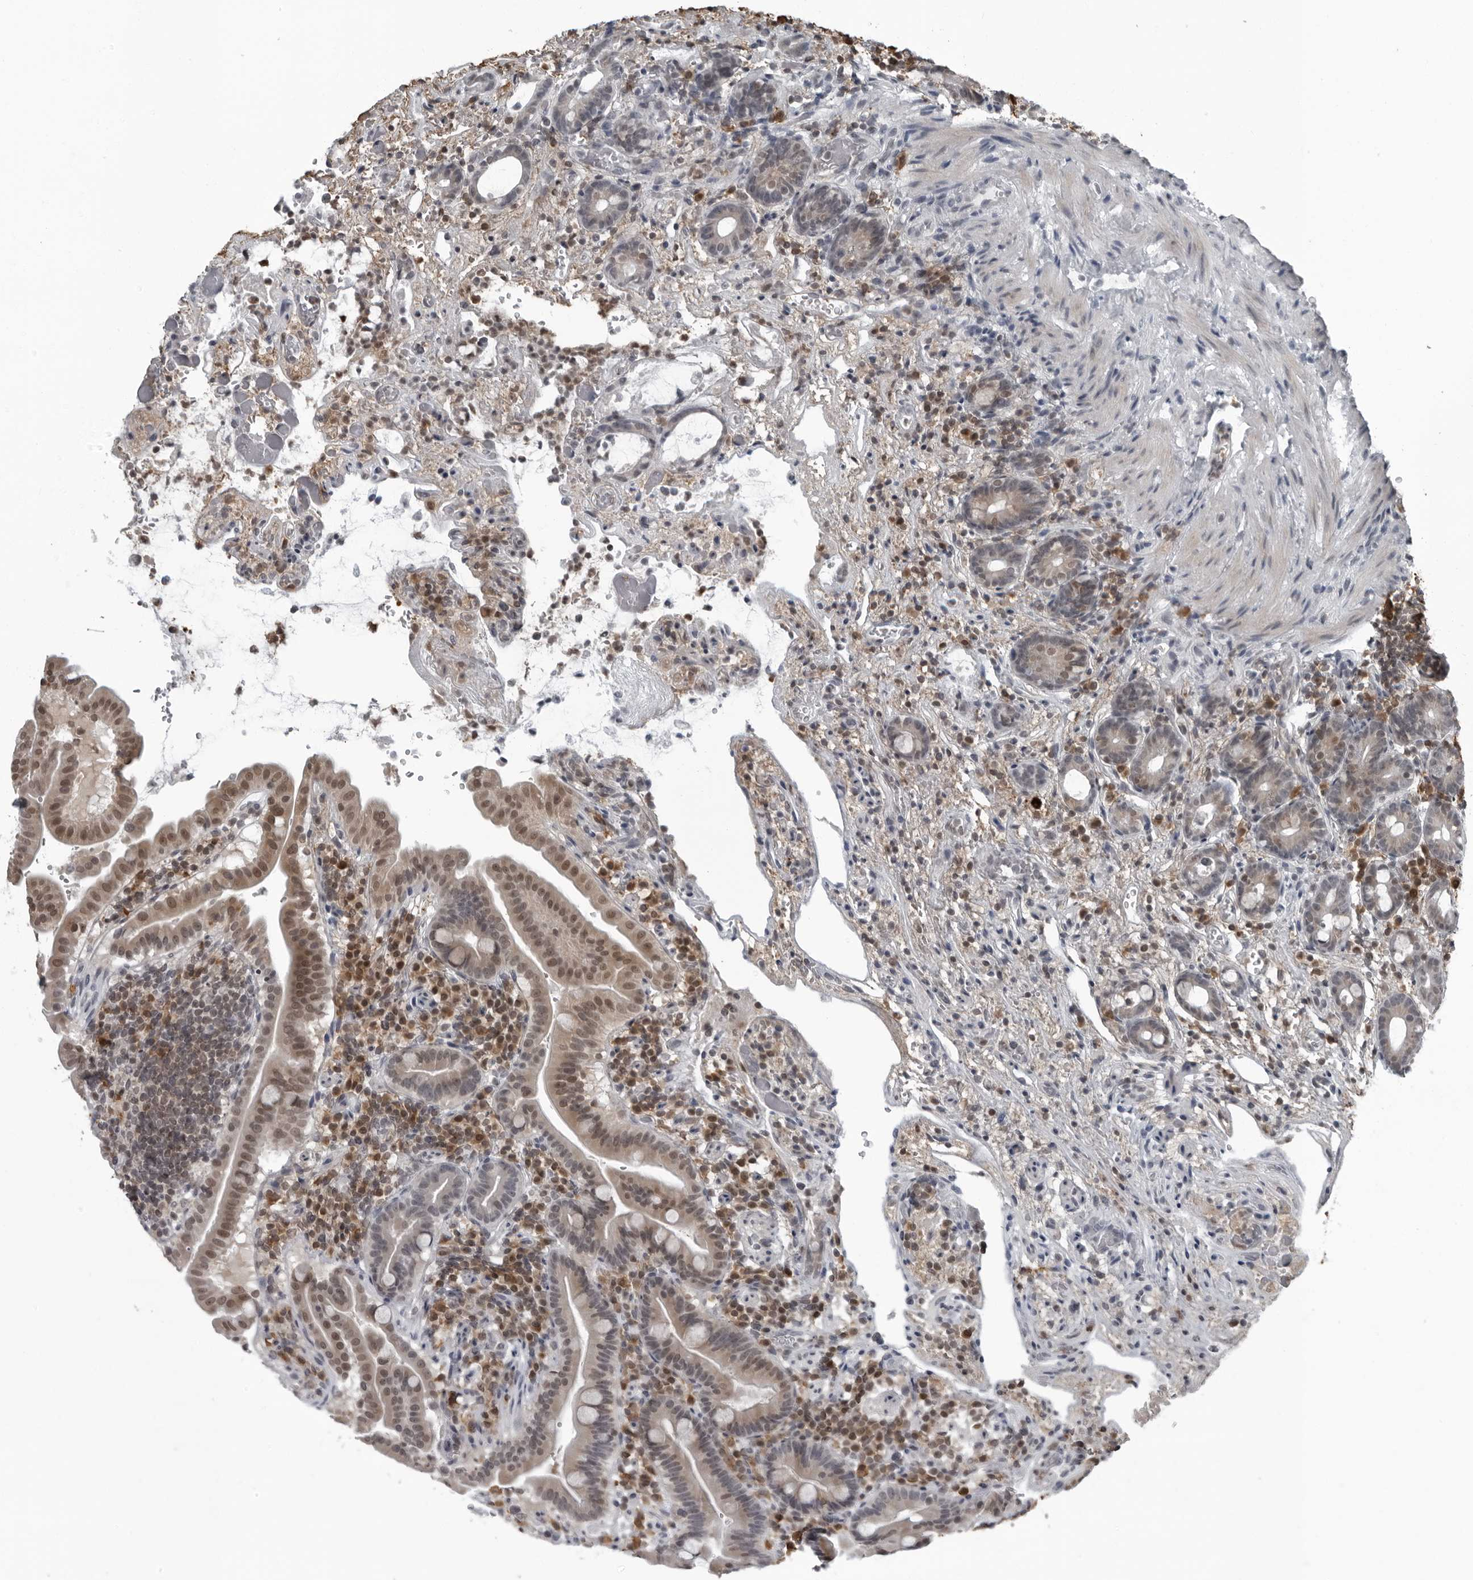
{"staining": {"intensity": "moderate", "quantity": "25%-75%", "location": "cytoplasmic/membranous,nuclear"}, "tissue": "duodenum", "cell_type": "Glandular cells", "image_type": "normal", "snomed": [{"axis": "morphology", "description": "Normal tissue, NOS"}, {"axis": "topography", "description": "Duodenum"}], "caption": "An image of human duodenum stained for a protein demonstrates moderate cytoplasmic/membranous,nuclear brown staining in glandular cells. The staining is performed using DAB (3,3'-diaminobenzidine) brown chromogen to label protein expression. The nuclei are counter-stained blue using hematoxylin.", "gene": "RTCA", "patient": {"sex": "male", "age": 54}}